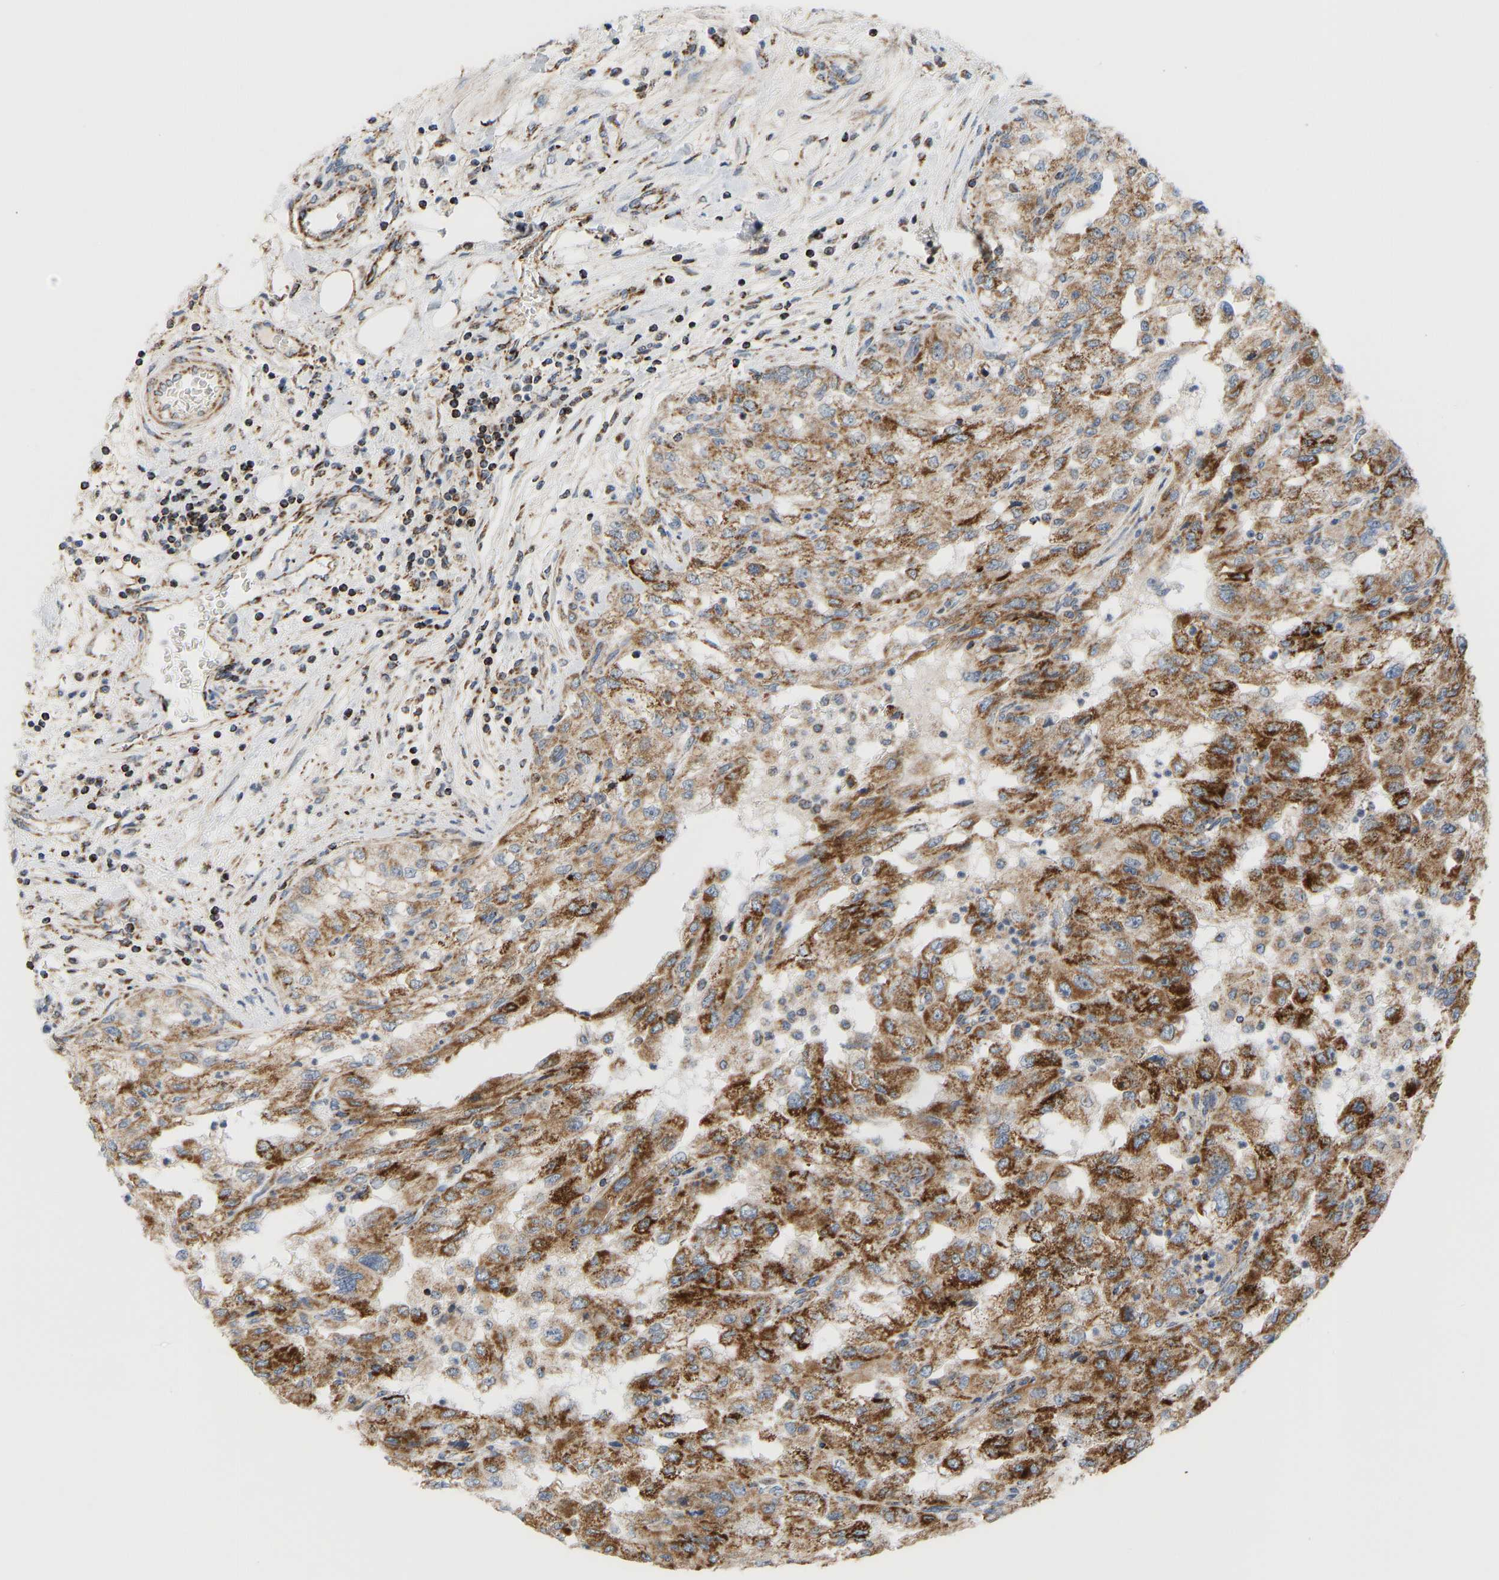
{"staining": {"intensity": "strong", "quantity": ">75%", "location": "cytoplasmic/membranous"}, "tissue": "renal cancer", "cell_type": "Tumor cells", "image_type": "cancer", "snomed": [{"axis": "morphology", "description": "Adenocarcinoma, NOS"}, {"axis": "topography", "description": "Kidney"}], "caption": "Renal cancer was stained to show a protein in brown. There is high levels of strong cytoplasmic/membranous staining in about >75% of tumor cells.", "gene": "GPSM2", "patient": {"sex": "female", "age": 54}}